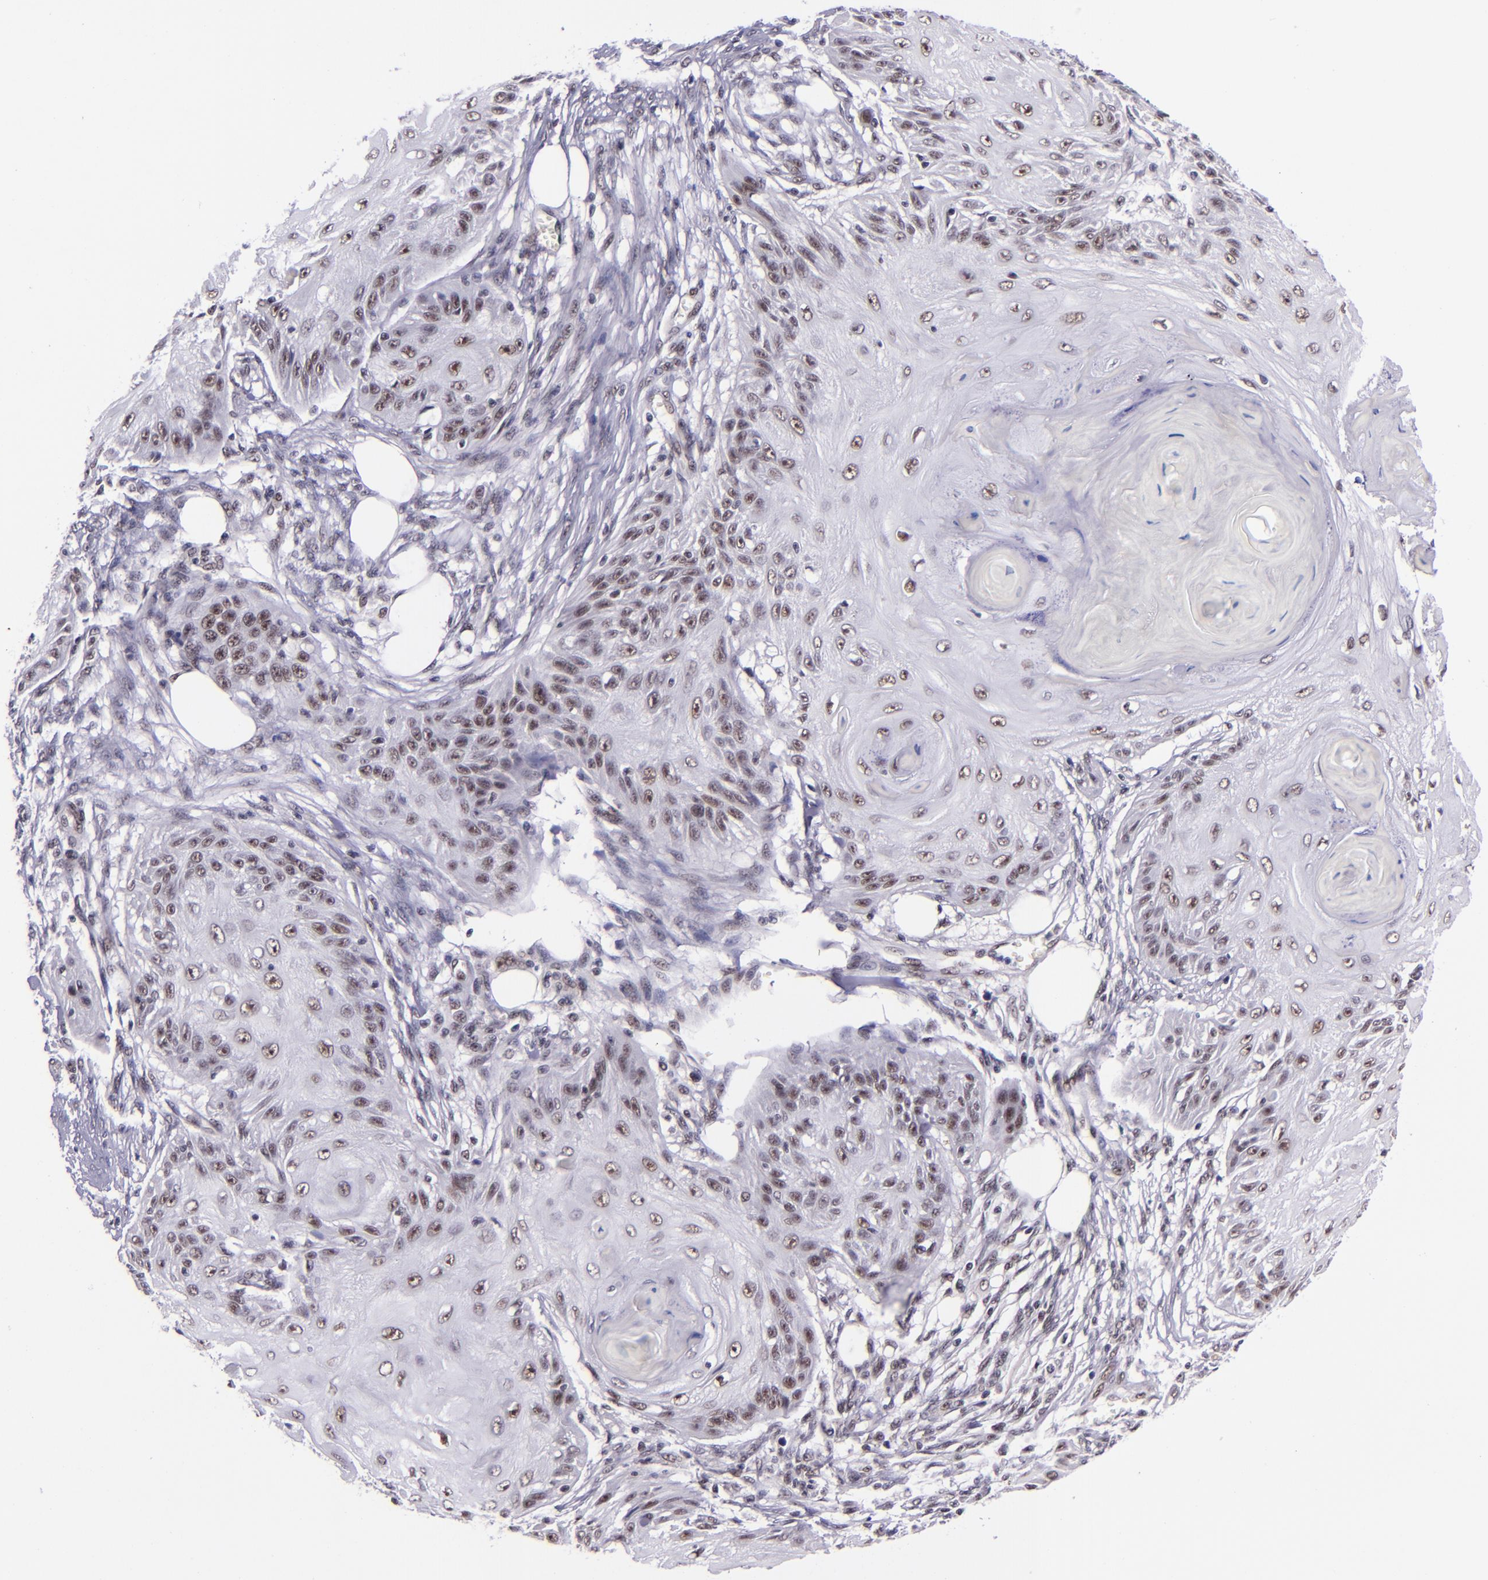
{"staining": {"intensity": "moderate", "quantity": "25%-75%", "location": "nuclear"}, "tissue": "skin cancer", "cell_type": "Tumor cells", "image_type": "cancer", "snomed": [{"axis": "morphology", "description": "Squamous cell carcinoma, NOS"}, {"axis": "topography", "description": "Skin"}], "caption": "Brown immunohistochemical staining in skin squamous cell carcinoma displays moderate nuclear positivity in approximately 25%-75% of tumor cells. The protein of interest is stained brown, and the nuclei are stained in blue (DAB (3,3'-diaminobenzidine) IHC with brightfield microscopy, high magnification).", "gene": "GPKOW", "patient": {"sex": "female", "age": 88}}